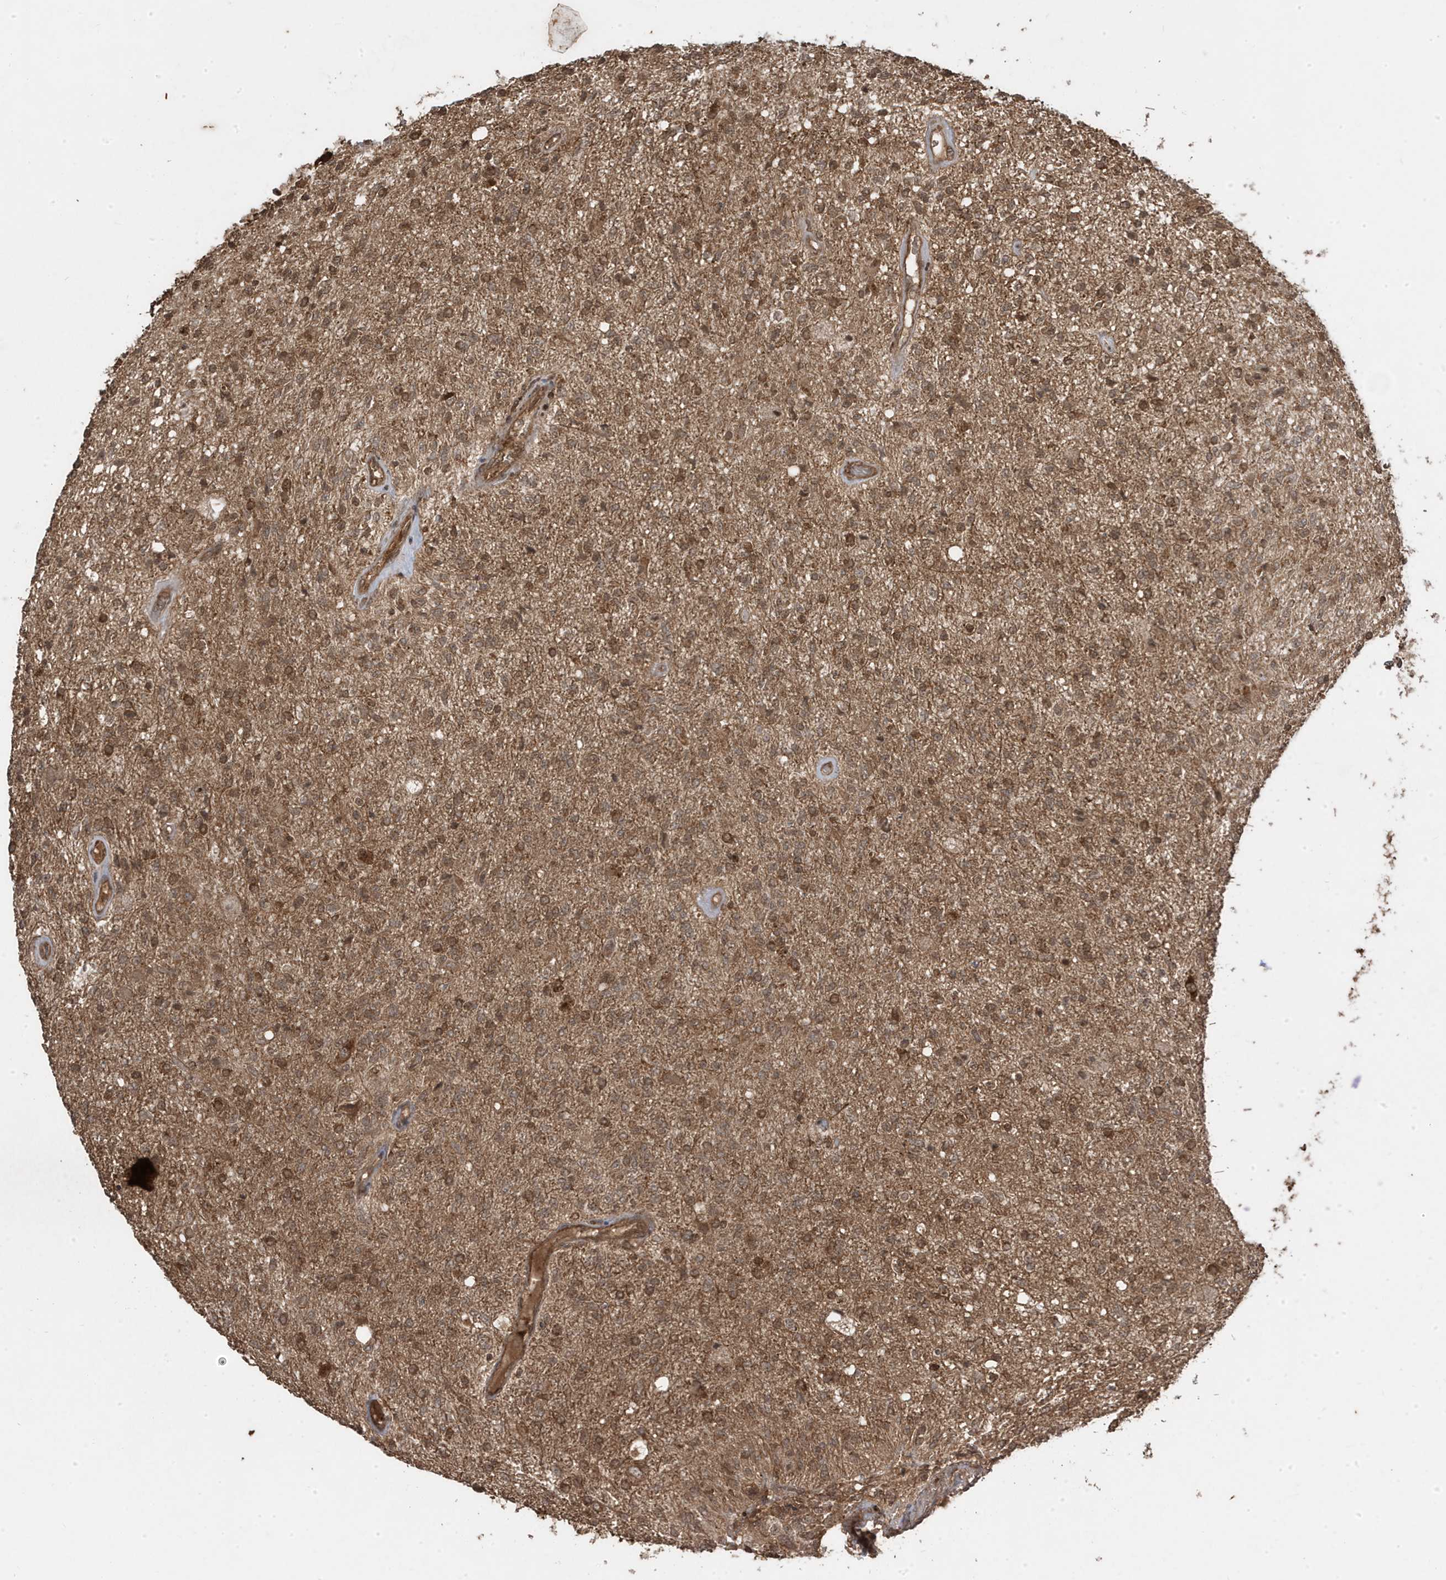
{"staining": {"intensity": "moderate", "quantity": ">75%", "location": "cytoplasmic/membranous"}, "tissue": "glioma", "cell_type": "Tumor cells", "image_type": "cancer", "snomed": [{"axis": "morphology", "description": "Normal tissue, NOS"}, {"axis": "morphology", "description": "Glioma, malignant, High grade"}, {"axis": "topography", "description": "Cerebral cortex"}], "caption": "Brown immunohistochemical staining in malignant glioma (high-grade) reveals moderate cytoplasmic/membranous expression in approximately >75% of tumor cells.", "gene": "ASAP1", "patient": {"sex": "male", "age": 77}}